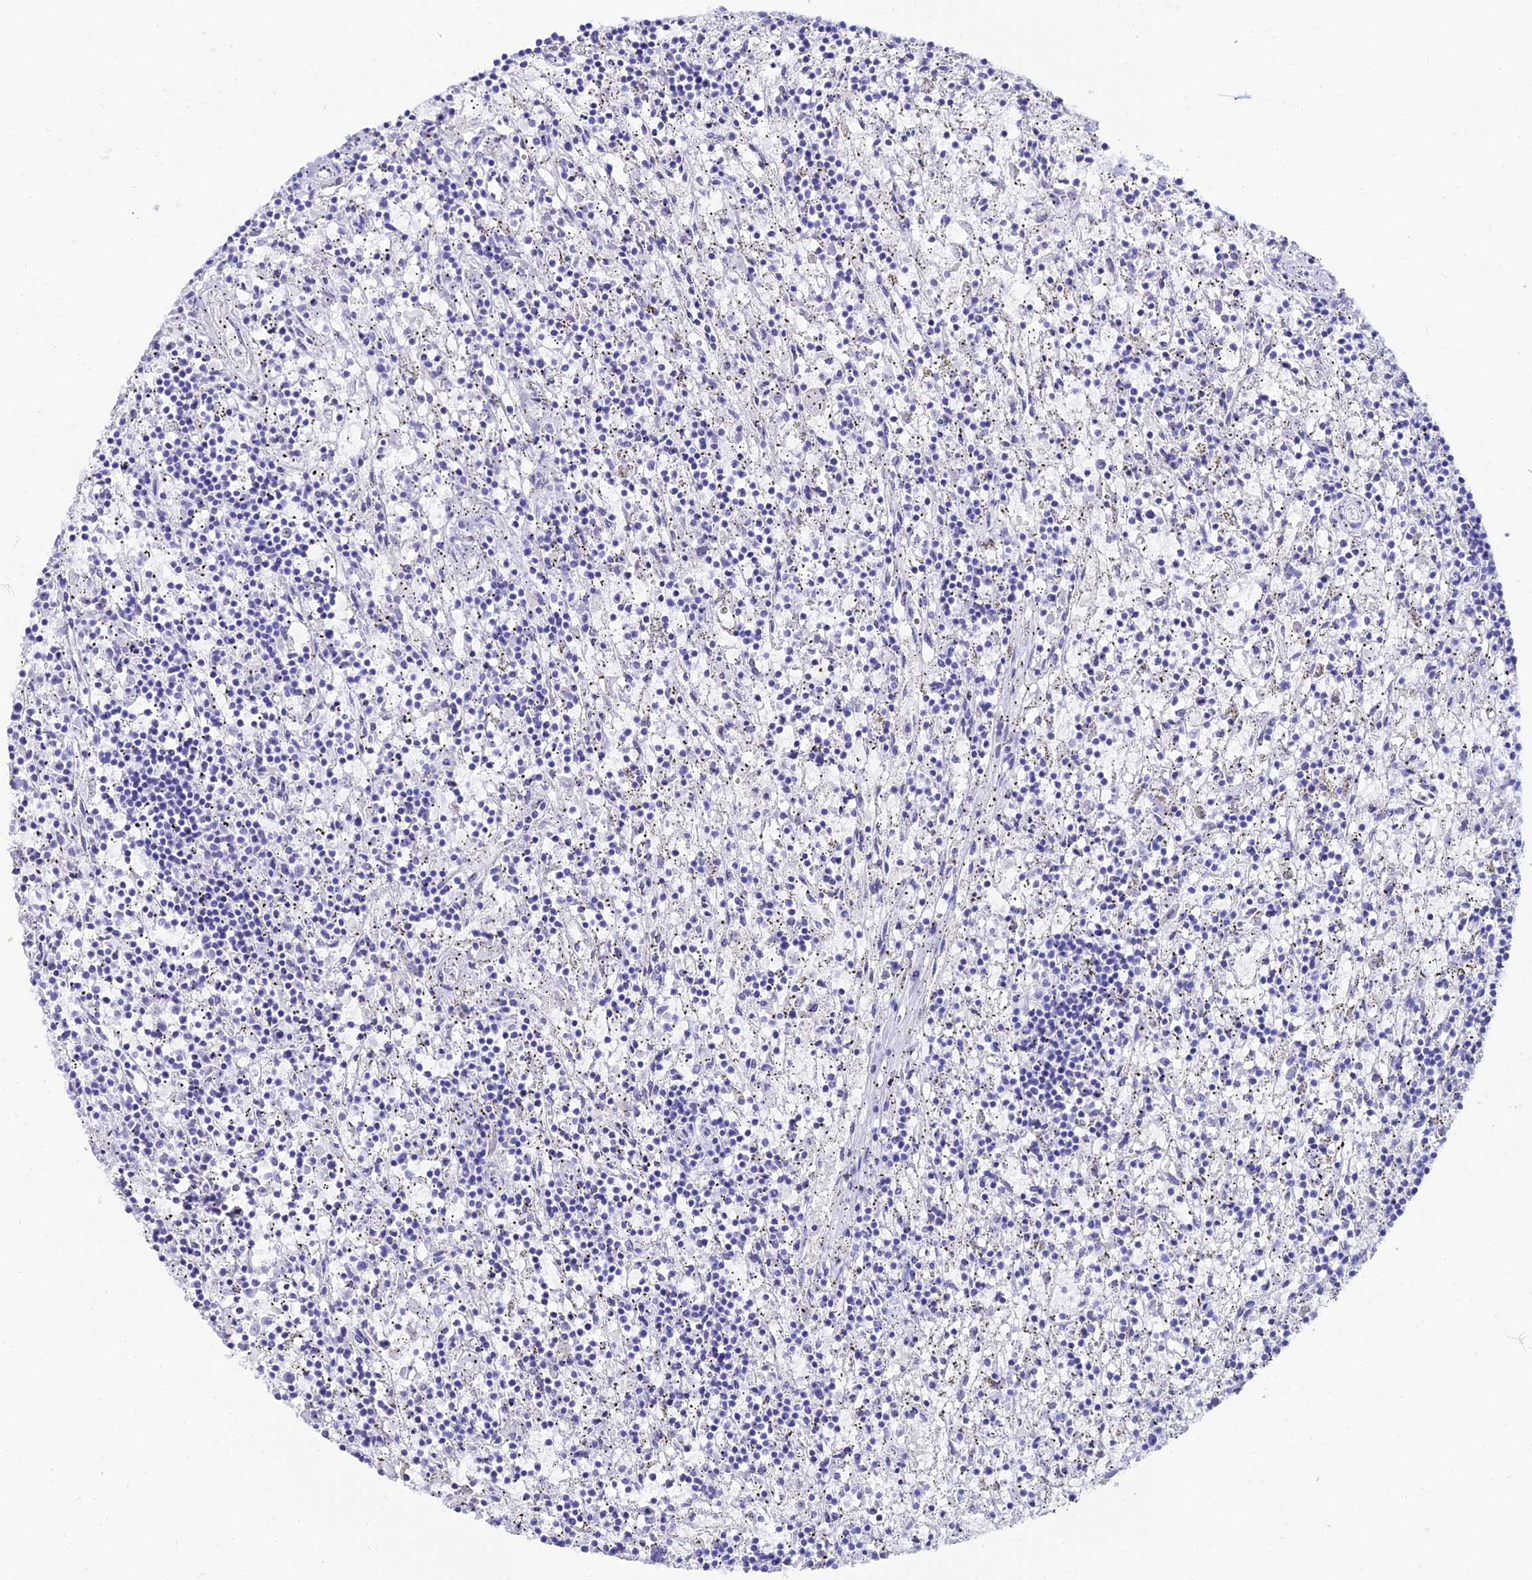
{"staining": {"intensity": "negative", "quantity": "none", "location": "none"}, "tissue": "lymphoma", "cell_type": "Tumor cells", "image_type": "cancer", "snomed": [{"axis": "morphology", "description": "Malignant lymphoma, non-Hodgkin's type, Low grade"}, {"axis": "topography", "description": "Spleen"}], "caption": "There is no significant positivity in tumor cells of low-grade malignant lymphoma, non-Hodgkin's type.", "gene": "OR4D5", "patient": {"sex": "male", "age": 76}}